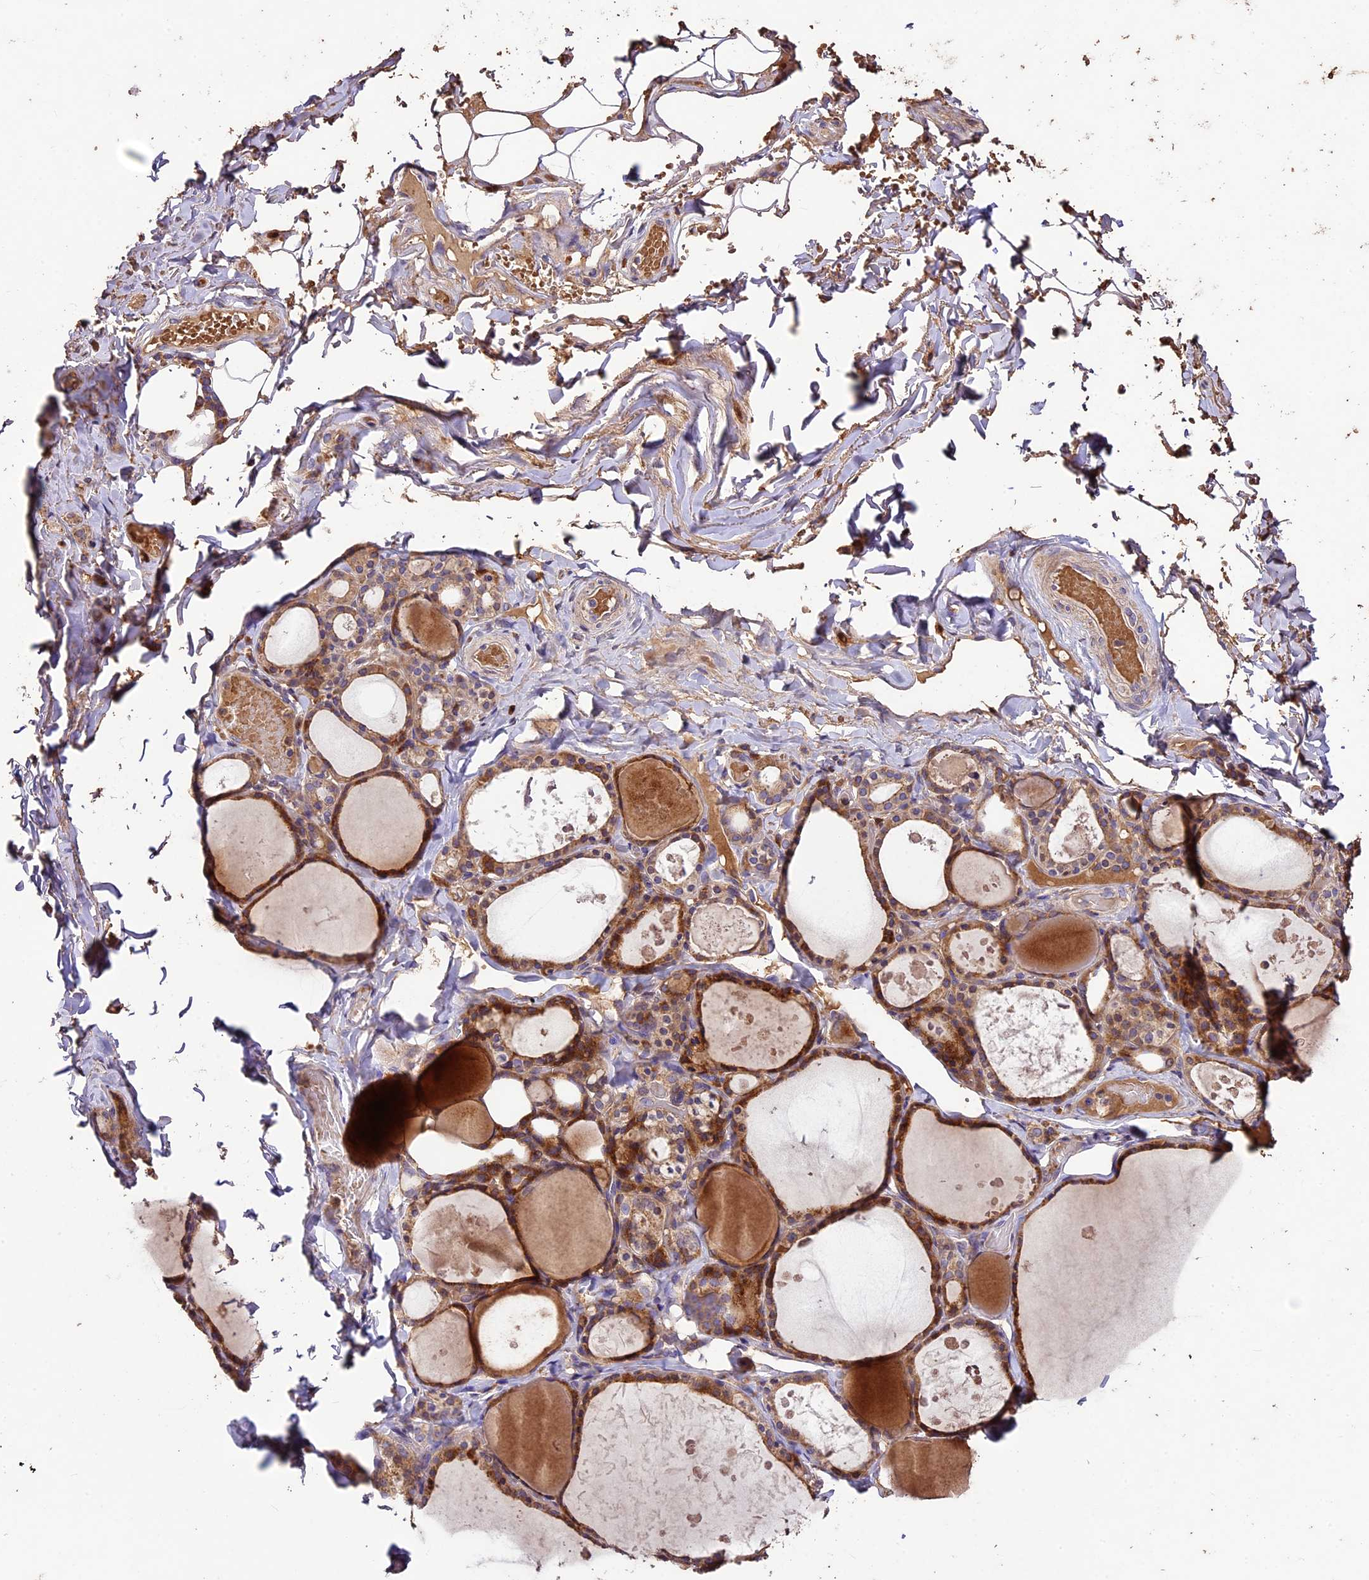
{"staining": {"intensity": "moderate", "quantity": ">75%", "location": "cytoplasmic/membranous"}, "tissue": "thyroid gland", "cell_type": "Glandular cells", "image_type": "normal", "snomed": [{"axis": "morphology", "description": "Normal tissue, NOS"}, {"axis": "topography", "description": "Thyroid gland"}], "caption": "An IHC histopathology image of benign tissue is shown. Protein staining in brown highlights moderate cytoplasmic/membranous positivity in thyroid gland within glandular cells. The staining is performed using DAB (3,3'-diaminobenzidine) brown chromogen to label protein expression. The nuclei are counter-stained blue using hematoxylin.", "gene": "CRLF1", "patient": {"sex": "male", "age": 56}}